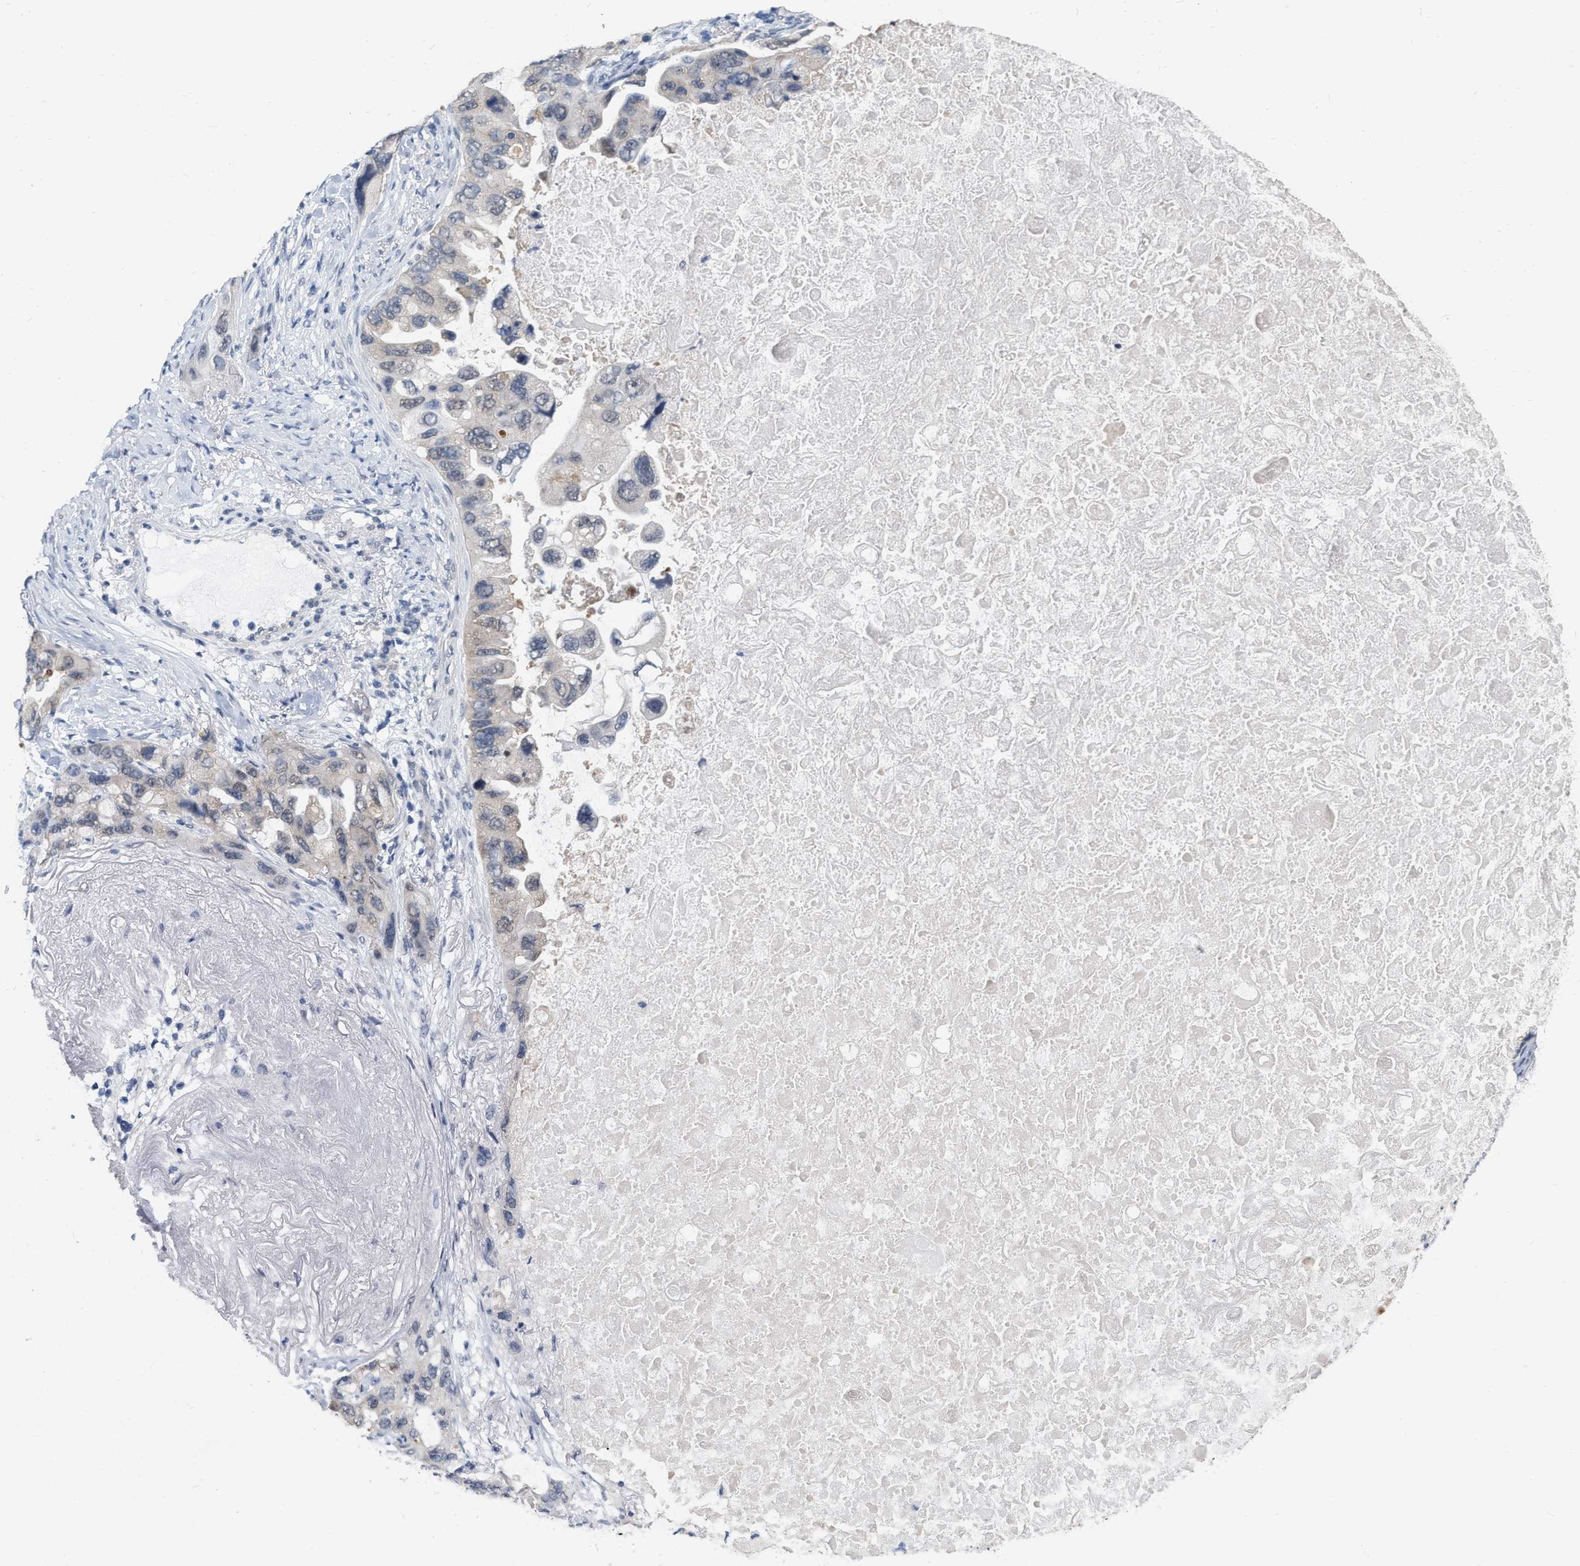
{"staining": {"intensity": "negative", "quantity": "none", "location": "none"}, "tissue": "lung cancer", "cell_type": "Tumor cells", "image_type": "cancer", "snomed": [{"axis": "morphology", "description": "Squamous cell carcinoma, NOS"}, {"axis": "topography", "description": "Lung"}], "caption": "Human lung cancer (squamous cell carcinoma) stained for a protein using IHC exhibits no staining in tumor cells.", "gene": "RUVBL1", "patient": {"sex": "female", "age": 73}}